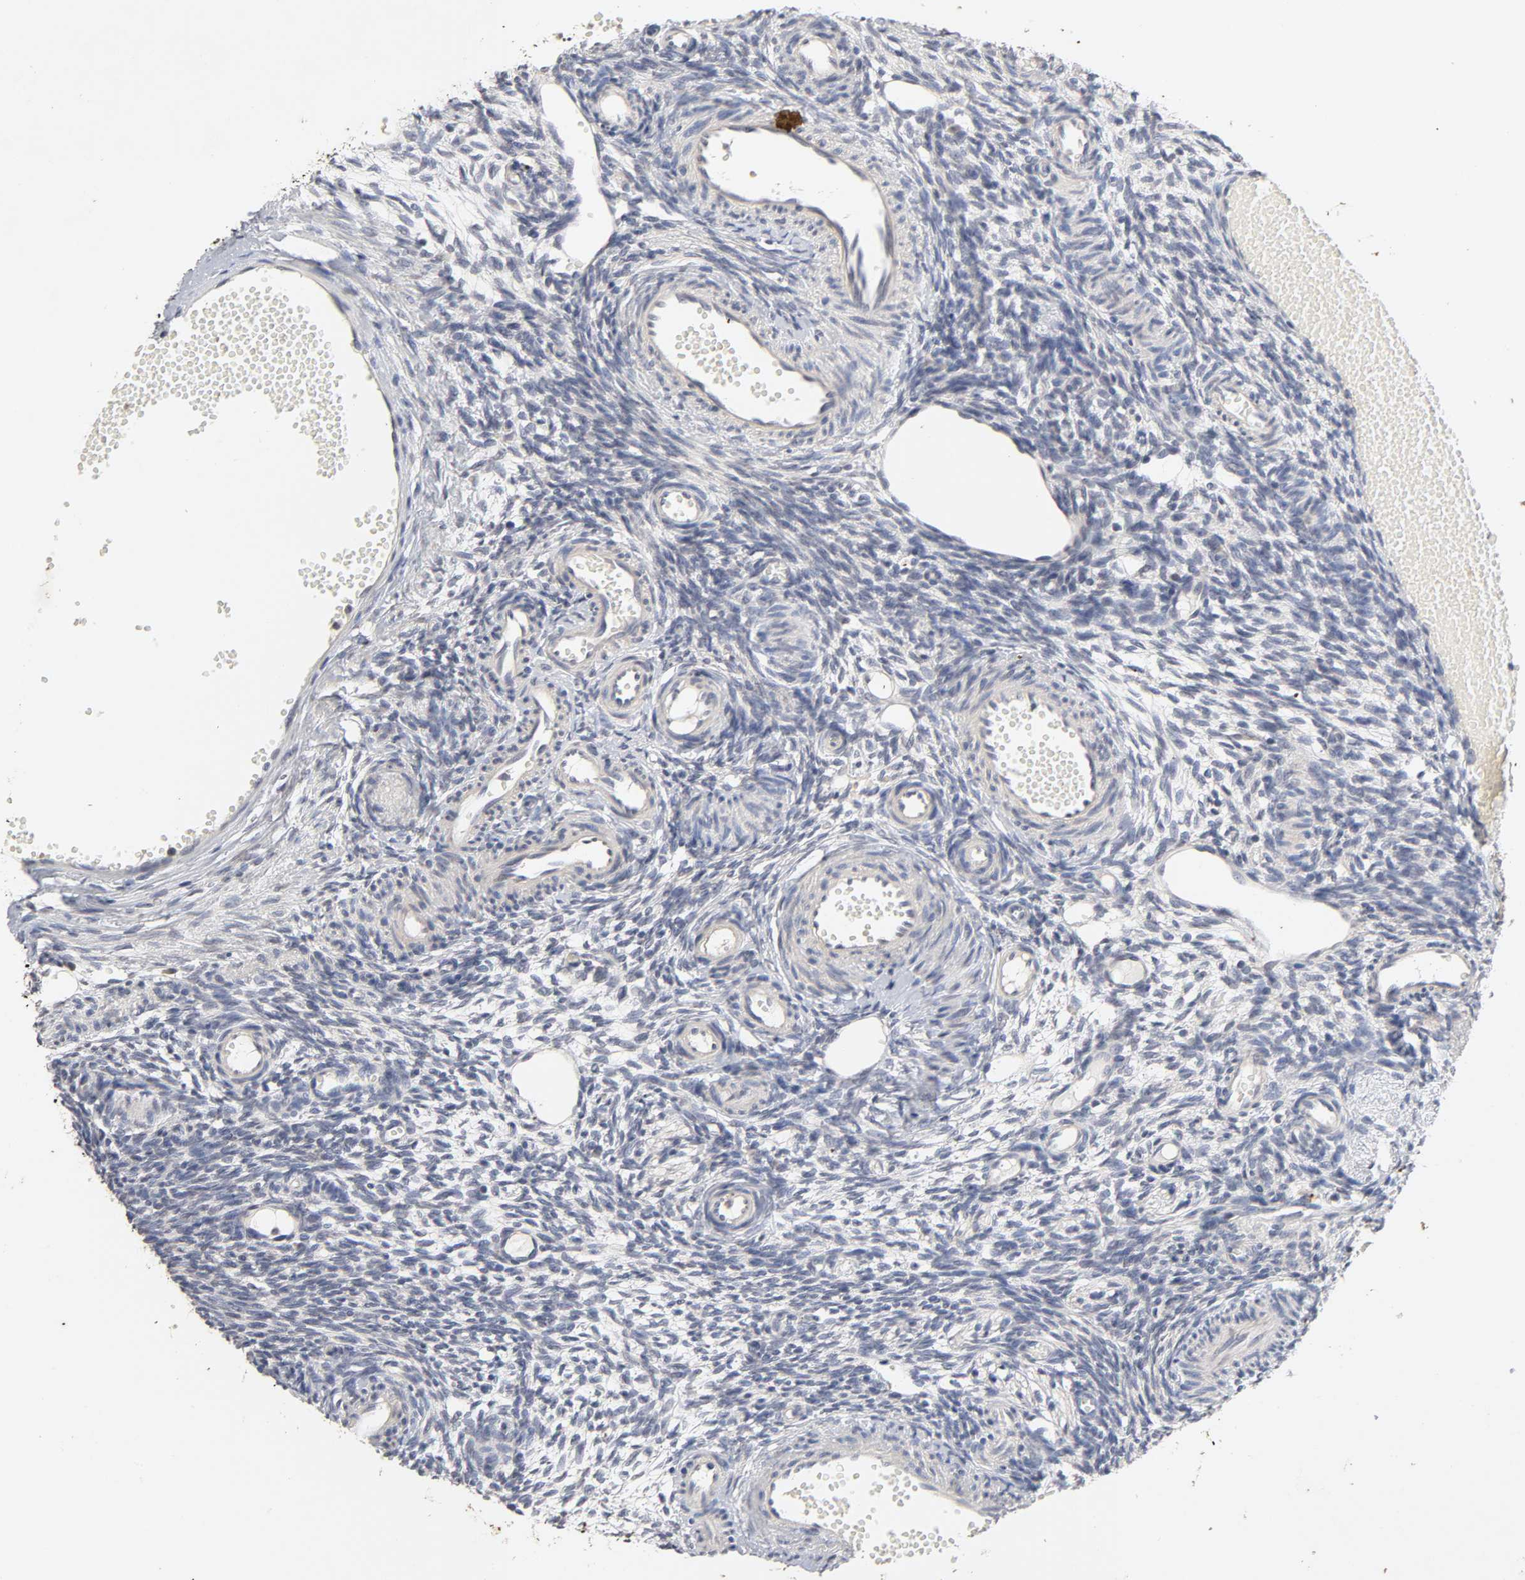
{"staining": {"intensity": "negative", "quantity": "none", "location": "none"}, "tissue": "ovary", "cell_type": "Ovarian stroma cells", "image_type": "normal", "snomed": [{"axis": "morphology", "description": "Normal tissue, NOS"}, {"axis": "topography", "description": "Ovary"}], "caption": "Immunohistochemical staining of benign ovary demonstrates no significant positivity in ovarian stroma cells.", "gene": "CXADR", "patient": {"sex": "female", "age": 35}}